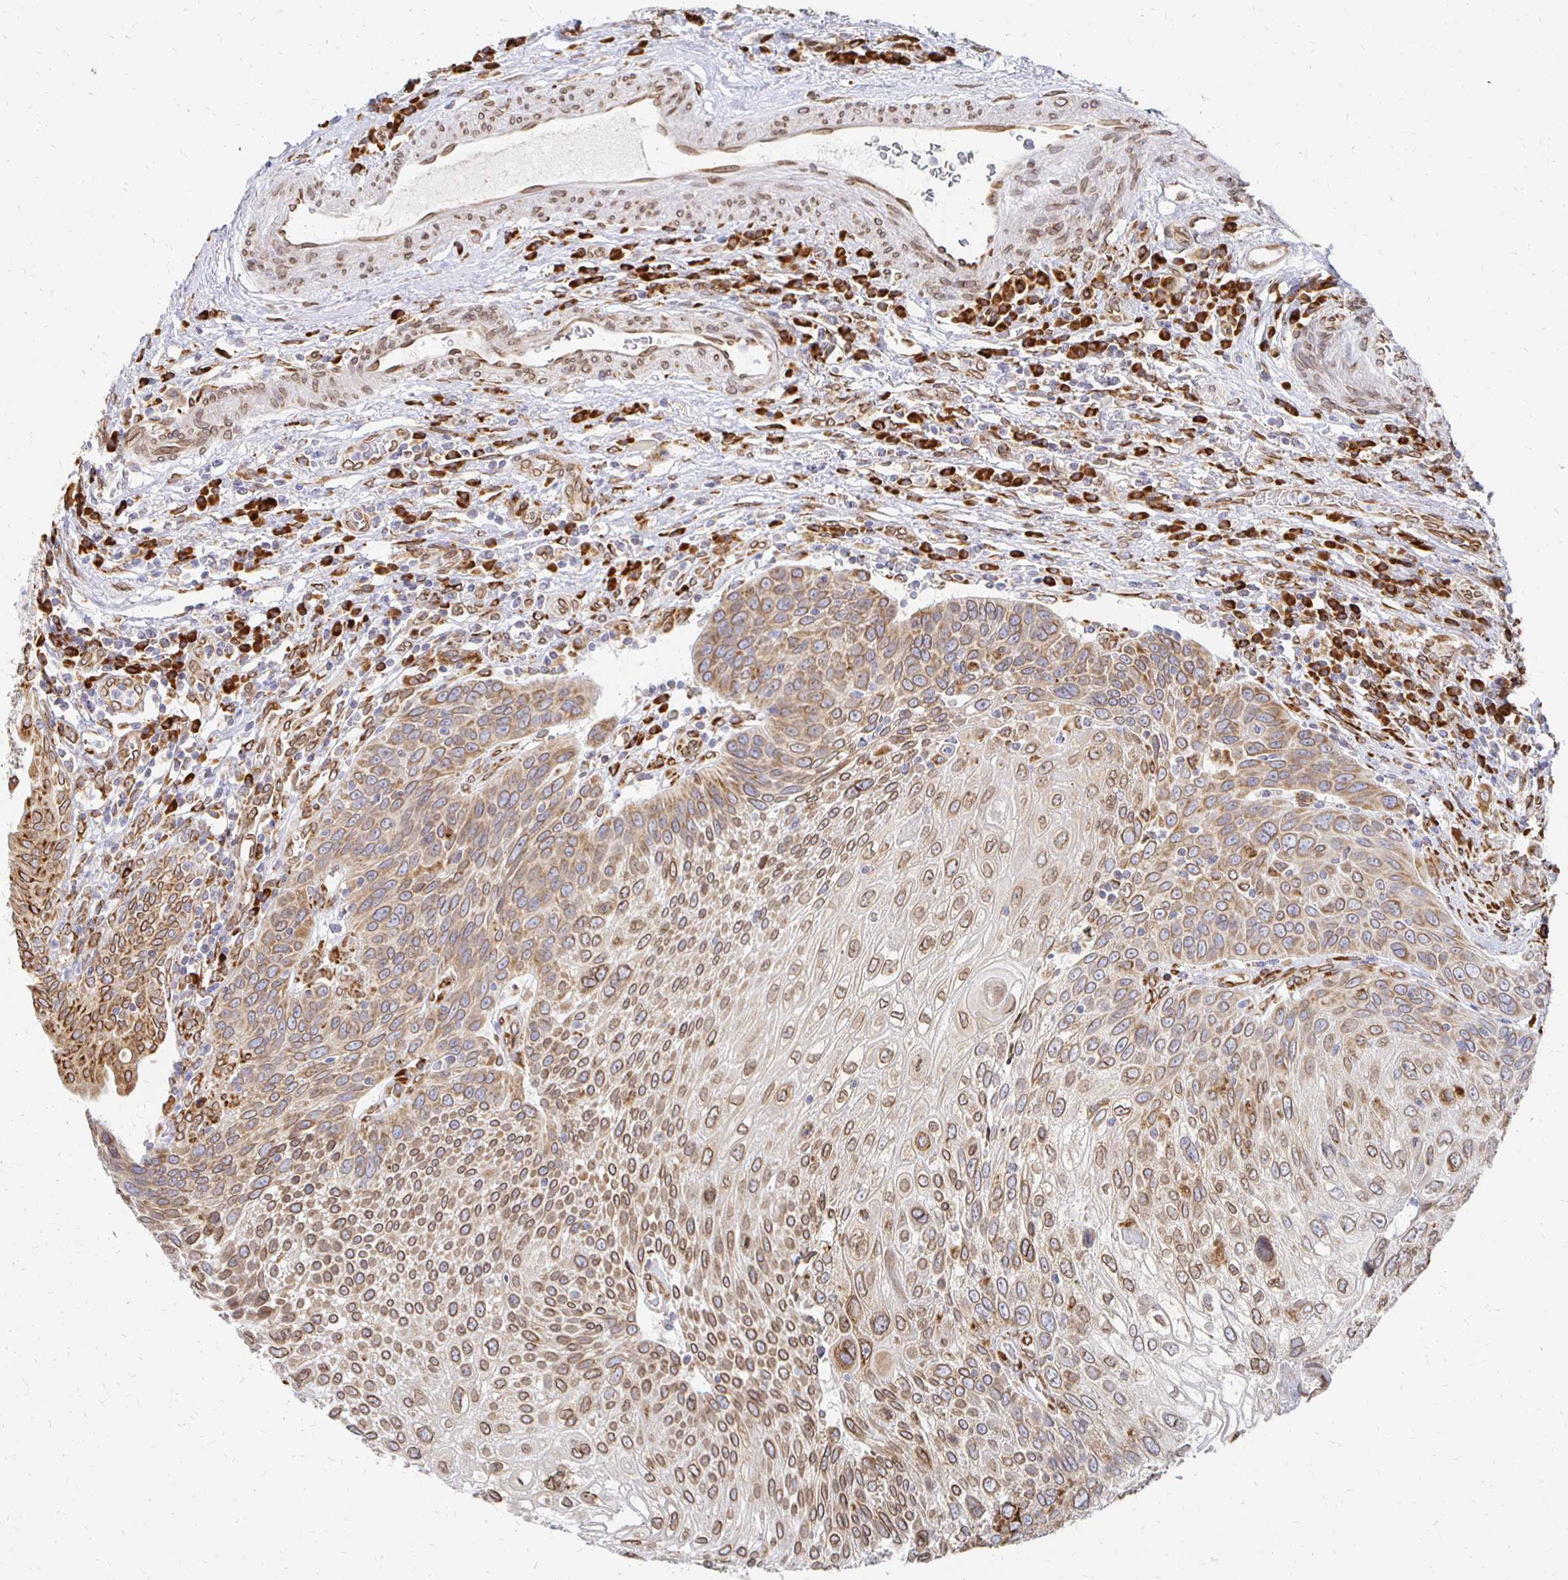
{"staining": {"intensity": "moderate", "quantity": ">75%", "location": "cytoplasmic/membranous,nuclear"}, "tissue": "urothelial cancer", "cell_type": "Tumor cells", "image_type": "cancer", "snomed": [{"axis": "morphology", "description": "Urothelial carcinoma, High grade"}, {"axis": "topography", "description": "Urinary bladder"}], "caption": "This image shows urothelial cancer stained with immunohistochemistry (IHC) to label a protein in brown. The cytoplasmic/membranous and nuclear of tumor cells show moderate positivity for the protein. Nuclei are counter-stained blue.", "gene": "PELI3", "patient": {"sex": "female", "age": 70}}